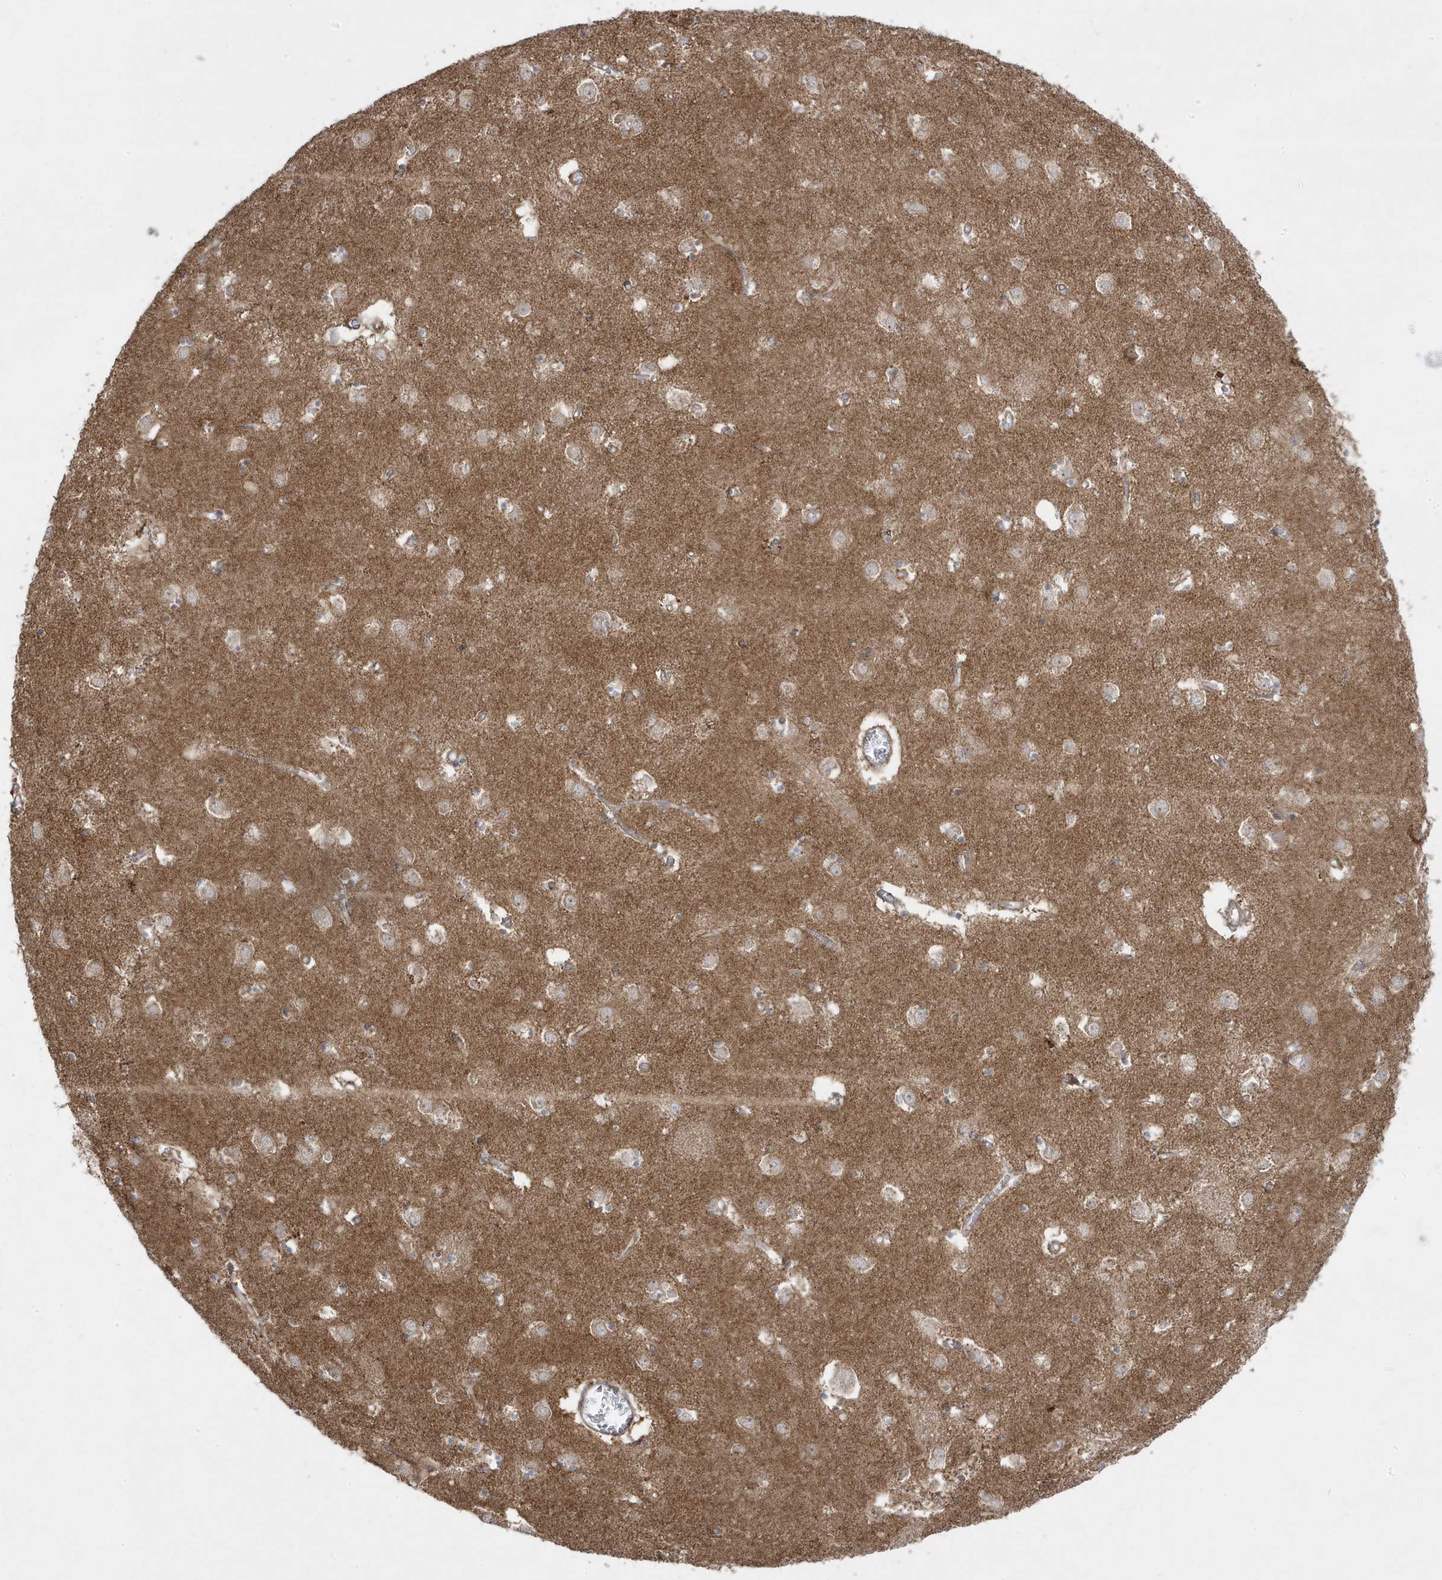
{"staining": {"intensity": "weak", "quantity": "25%-75%", "location": "cytoplasmic/membranous"}, "tissue": "caudate", "cell_type": "Glial cells", "image_type": "normal", "snomed": [{"axis": "morphology", "description": "Normal tissue, NOS"}, {"axis": "topography", "description": "Lateral ventricle wall"}], "caption": "The image exhibits staining of normal caudate, revealing weak cytoplasmic/membranous protein staining (brown color) within glial cells. Using DAB (brown) and hematoxylin (blue) stains, captured at high magnification using brightfield microscopy.", "gene": "CLUAP1", "patient": {"sex": "male", "age": 70}}